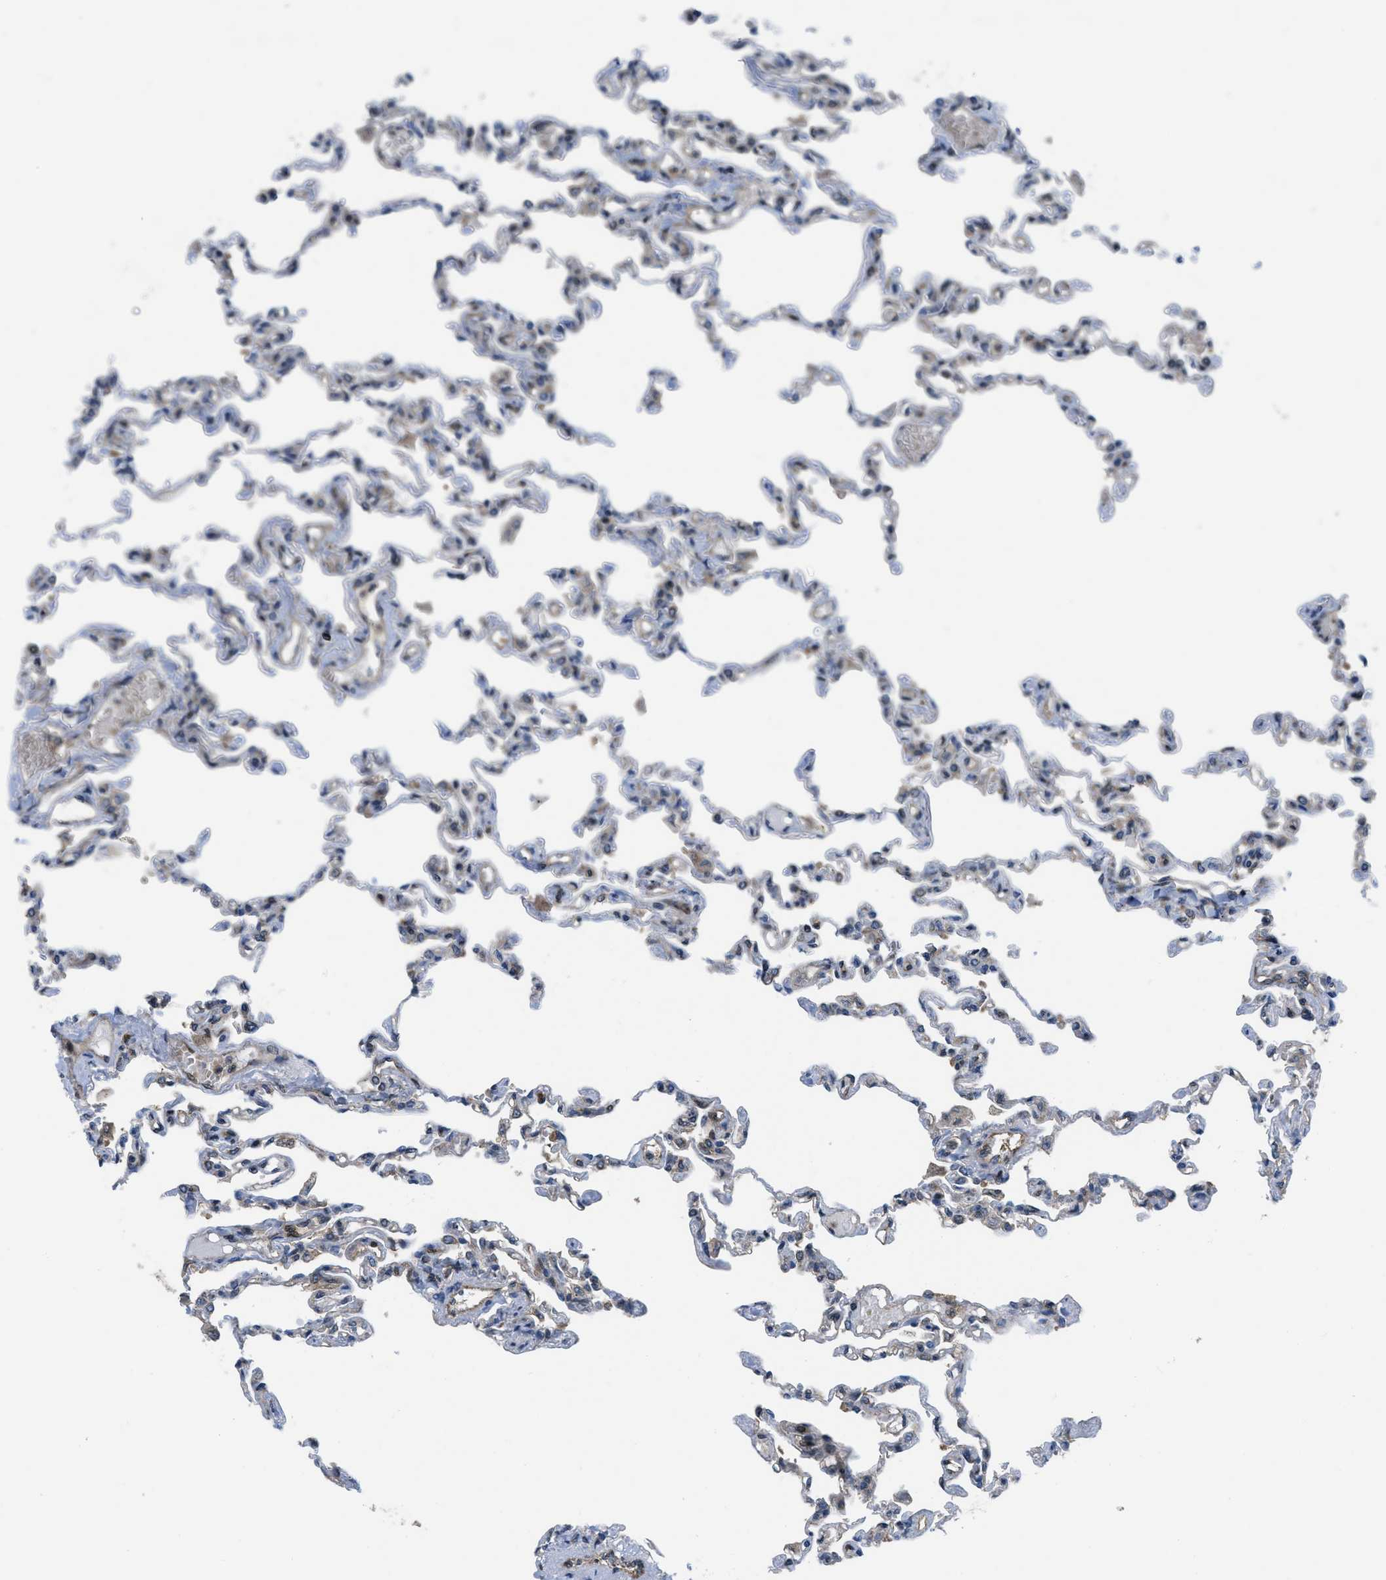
{"staining": {"intensity": "strong", "quantity": "<25%", "location": "nuclear"}, "tissue": "lung", "cell_type": "Alveolar cells", "image_type": "normal", "snomed": [{"axis": "morphology", "description": "Normal tissue, NOS"}, {"axis": "topography", "description": "Lung"}], "caption": "Unremarkable lung shows strong nuclear positivity in about <25% of alveolar cells Immunohistochemistry stains the protein in brown and the nuclei are stained blue..", "gene": "PPP2CB", "patient": {"sex": "male", "age": 21}}